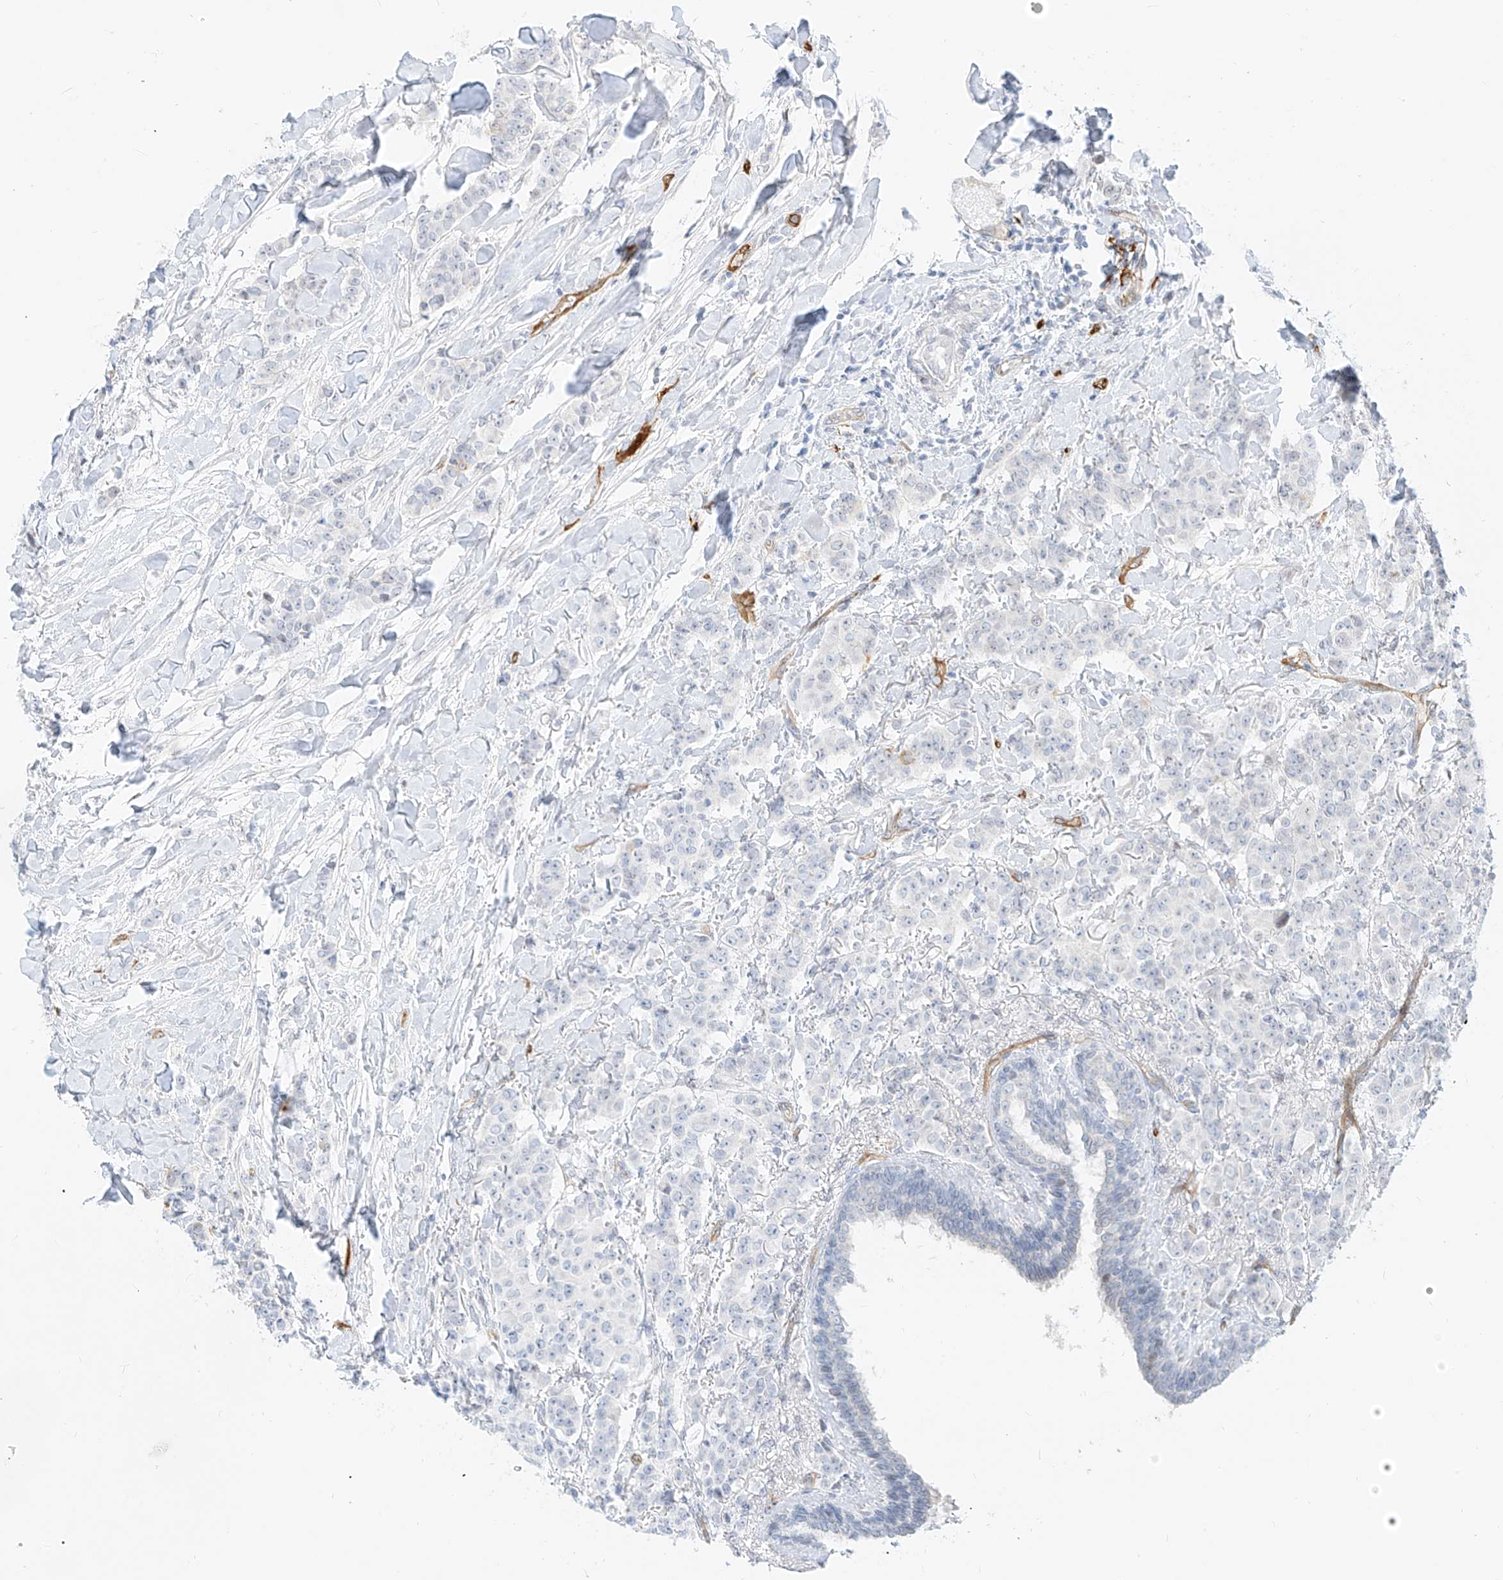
{"staining": {"intensity": "negative", "quantity": "none", "location": "none"}, "tissue": "breast cancer", "cell_type": "Tumor cells", "image_type": "cancer", "snomed": [{"axis": "morphology", "description": "Duct carcinoma"}, {"axis": "topography", "description": "Breast"}], "caption": "DAB (3,3'-diaminobenzidine) immunohistochemical staining of human breast infiltrating ductal carcinoma shows no significant expression in tumor cells.", "gene": "NHSL1", "patient": {"sex": "female", "age": 40}}